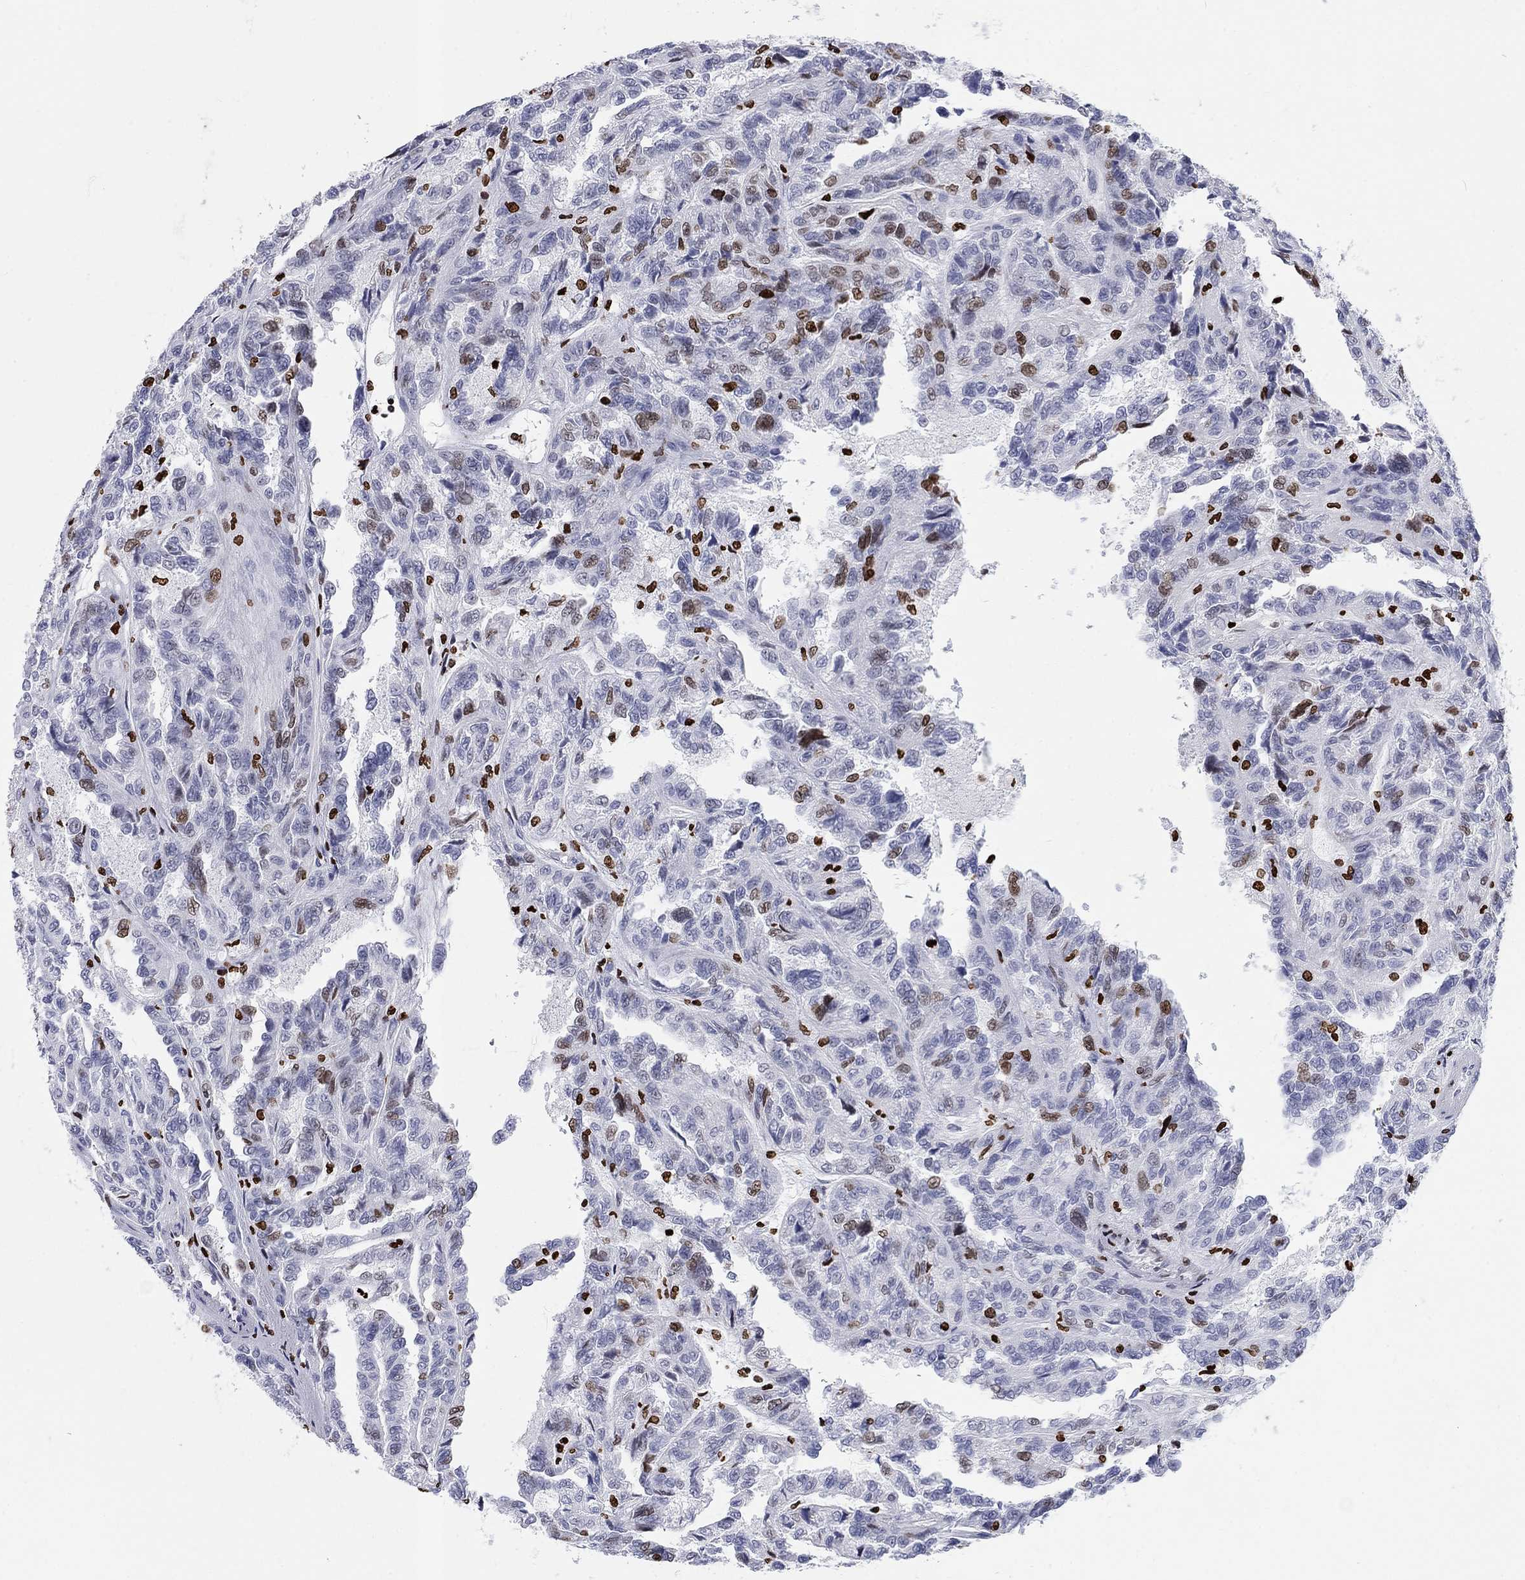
{"staining": {"intensity": "moderate", "quantity": "<25%", "location": "nuclear"}, "tissue": "renal cancer", "cell_type": "Tumor cells", "image_type": "cancer", "snomed": [{"axis": "morphology", "description": "Adenocarcinoma, NOS"}, {"axis": "topography", "description": "Kidney"}], "caption": "An image of human renal cancer (adenocarcinoma) stained for a protein reveals moderate nuclear brown staining in tumor cells.", "gene": "H1-5", "patient": {"sex": "male", "age": 79}}